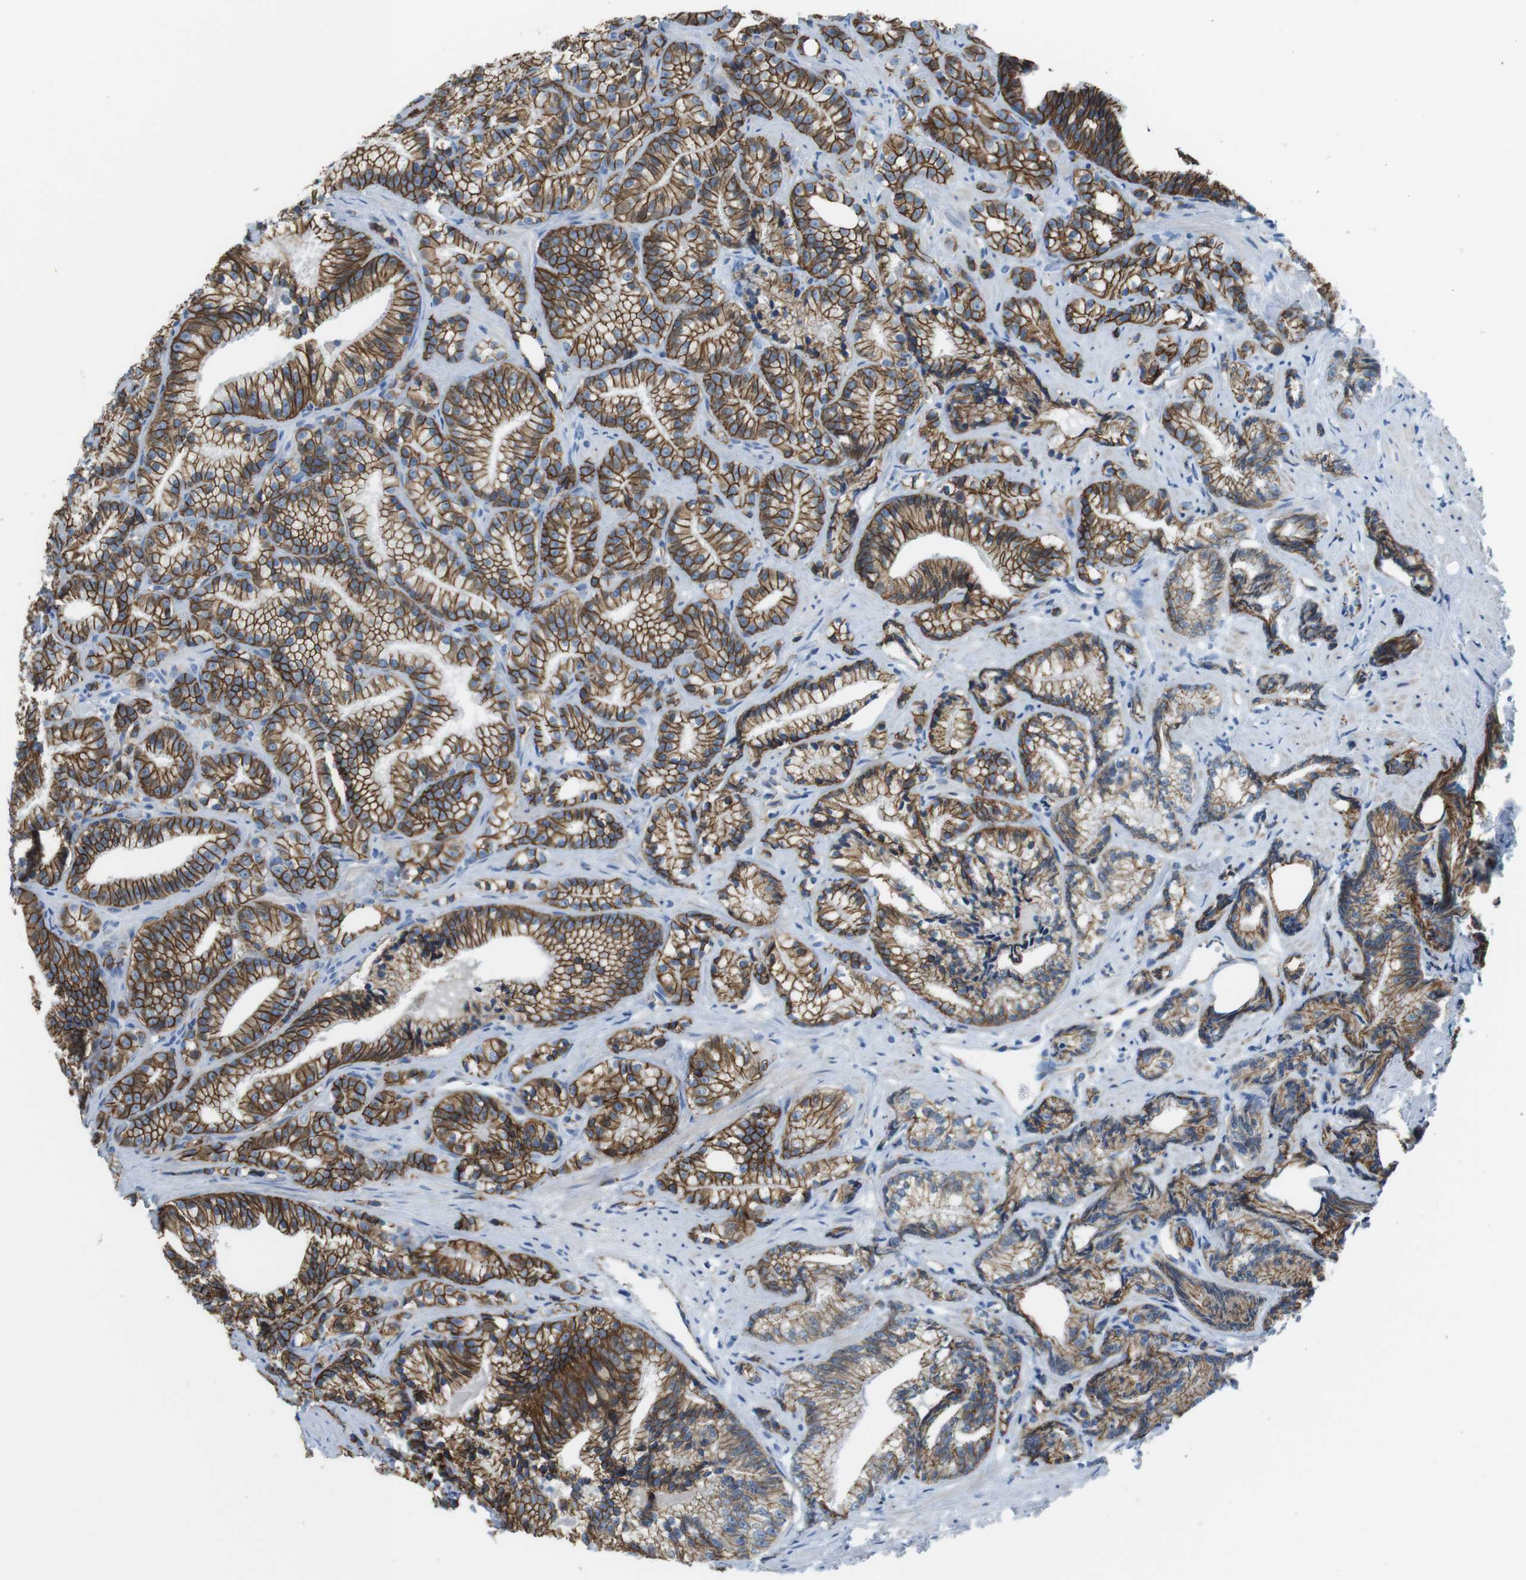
{"staining": {"intensity": "strong", "quantity": ">75%", "location": "cytoplasmic/membranous"}, "tissue": "prostate cancer", "cell_type": "Tumor cells", "image_type": "cancer", "snomed": [{"axis": "morphology", "description": "Adenocarcinoma, Low grade"}, {"axis": "topography", "description": "Prostate"}], "caption": "The micrograph demonstrates staining of prostate adenocarcinoma (low-grade), revealing strong cytoplasmic/membranous protein staining (brown color) within tumor cells.", "gene": "SLC6A6", "patient": {"sex": "male", "age": 89}}